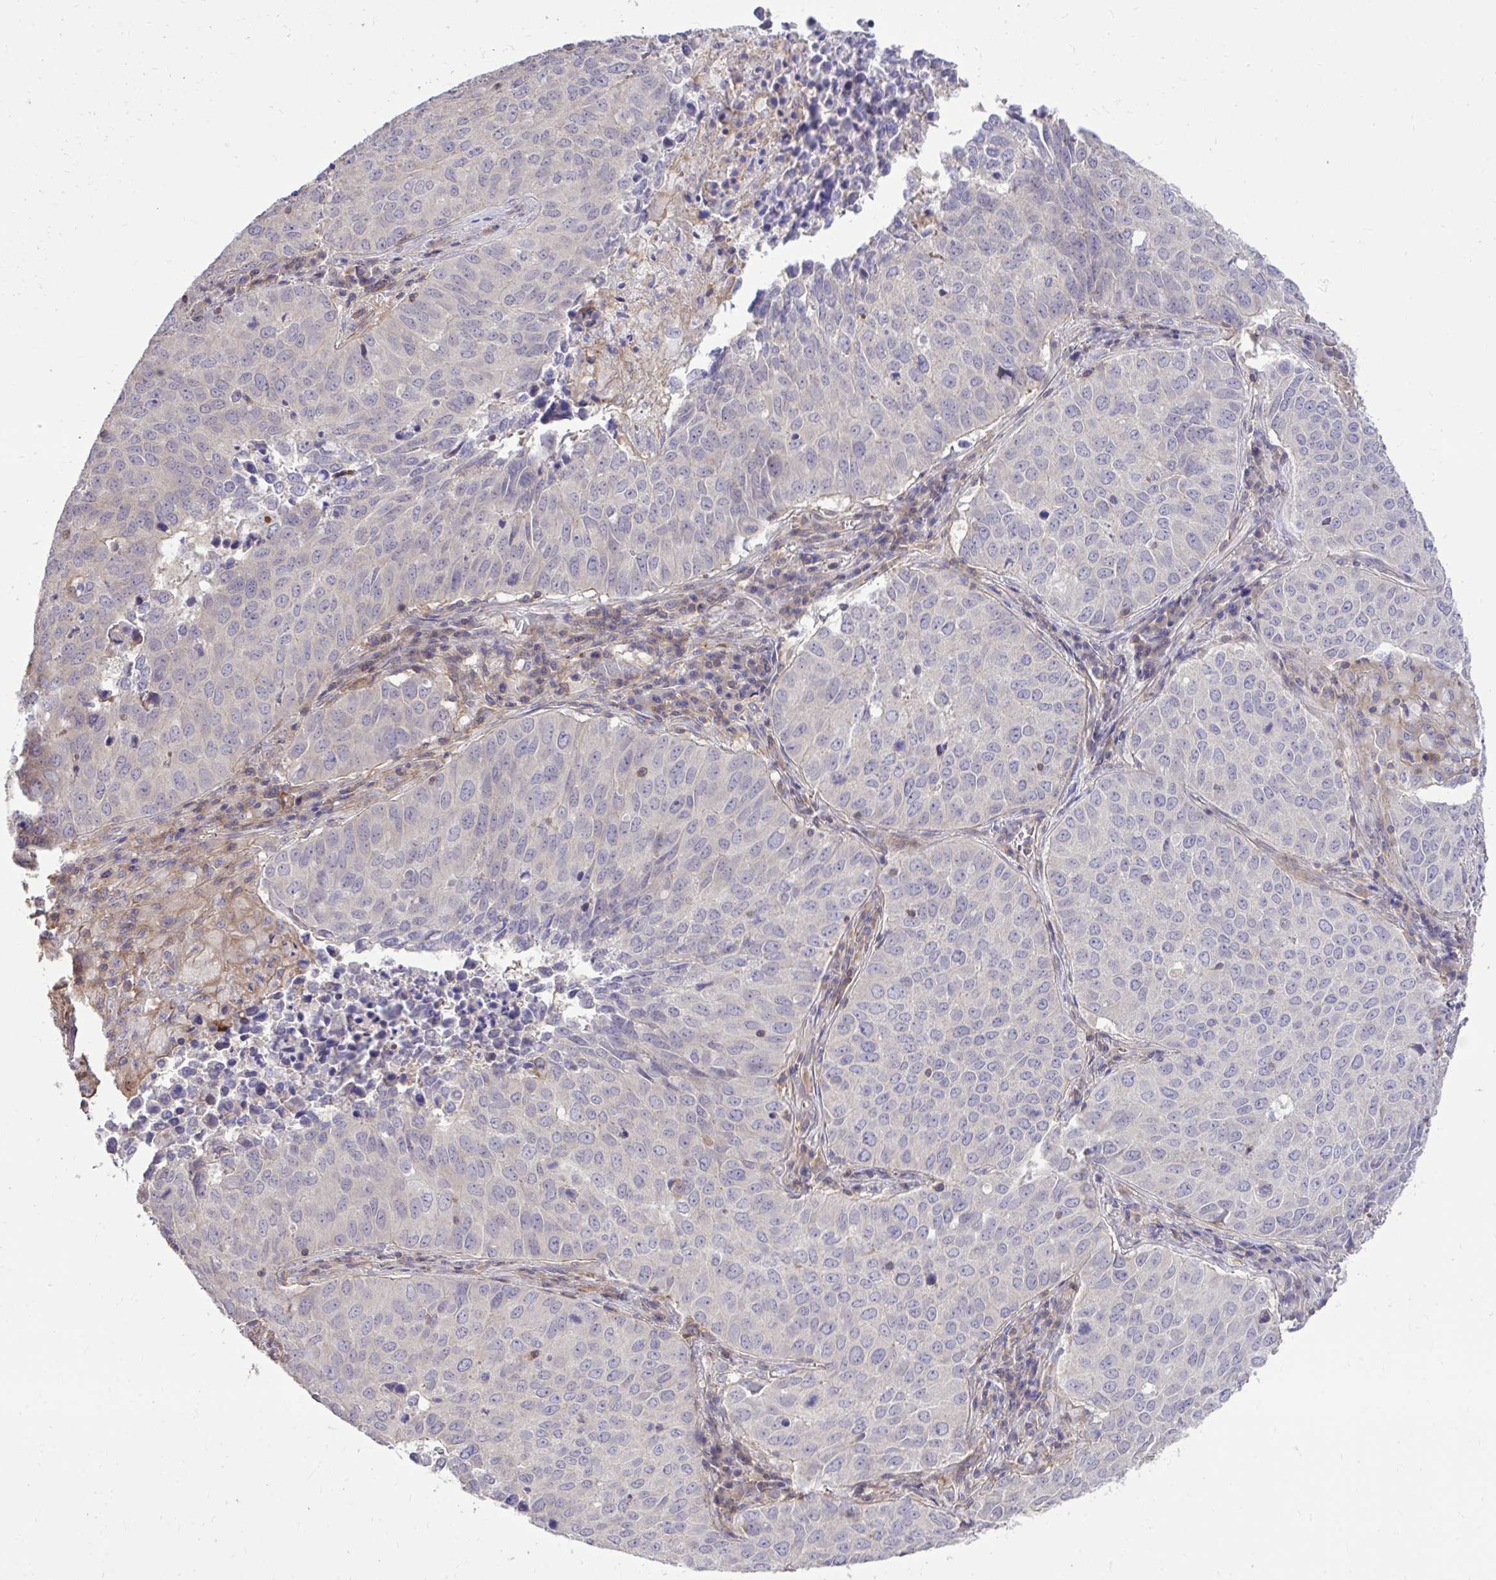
{"staining": {"intensity": "negative", "quantity": "none", "location": "none"}, "tissue": "lung cancer", "cell_type": "Tumor cells", "image_type": "cancer", "snomed": [{"axis": "morphology", "description": "Adenocarcinoma, NOS"}, {"axis": "topography", "description": "Lung"}], "caption": "The photomicrograph shows no staining of tumor cells in lung cancer.", "gene": "IGFL2", "patient": {"sex": "female", "age": 50}}